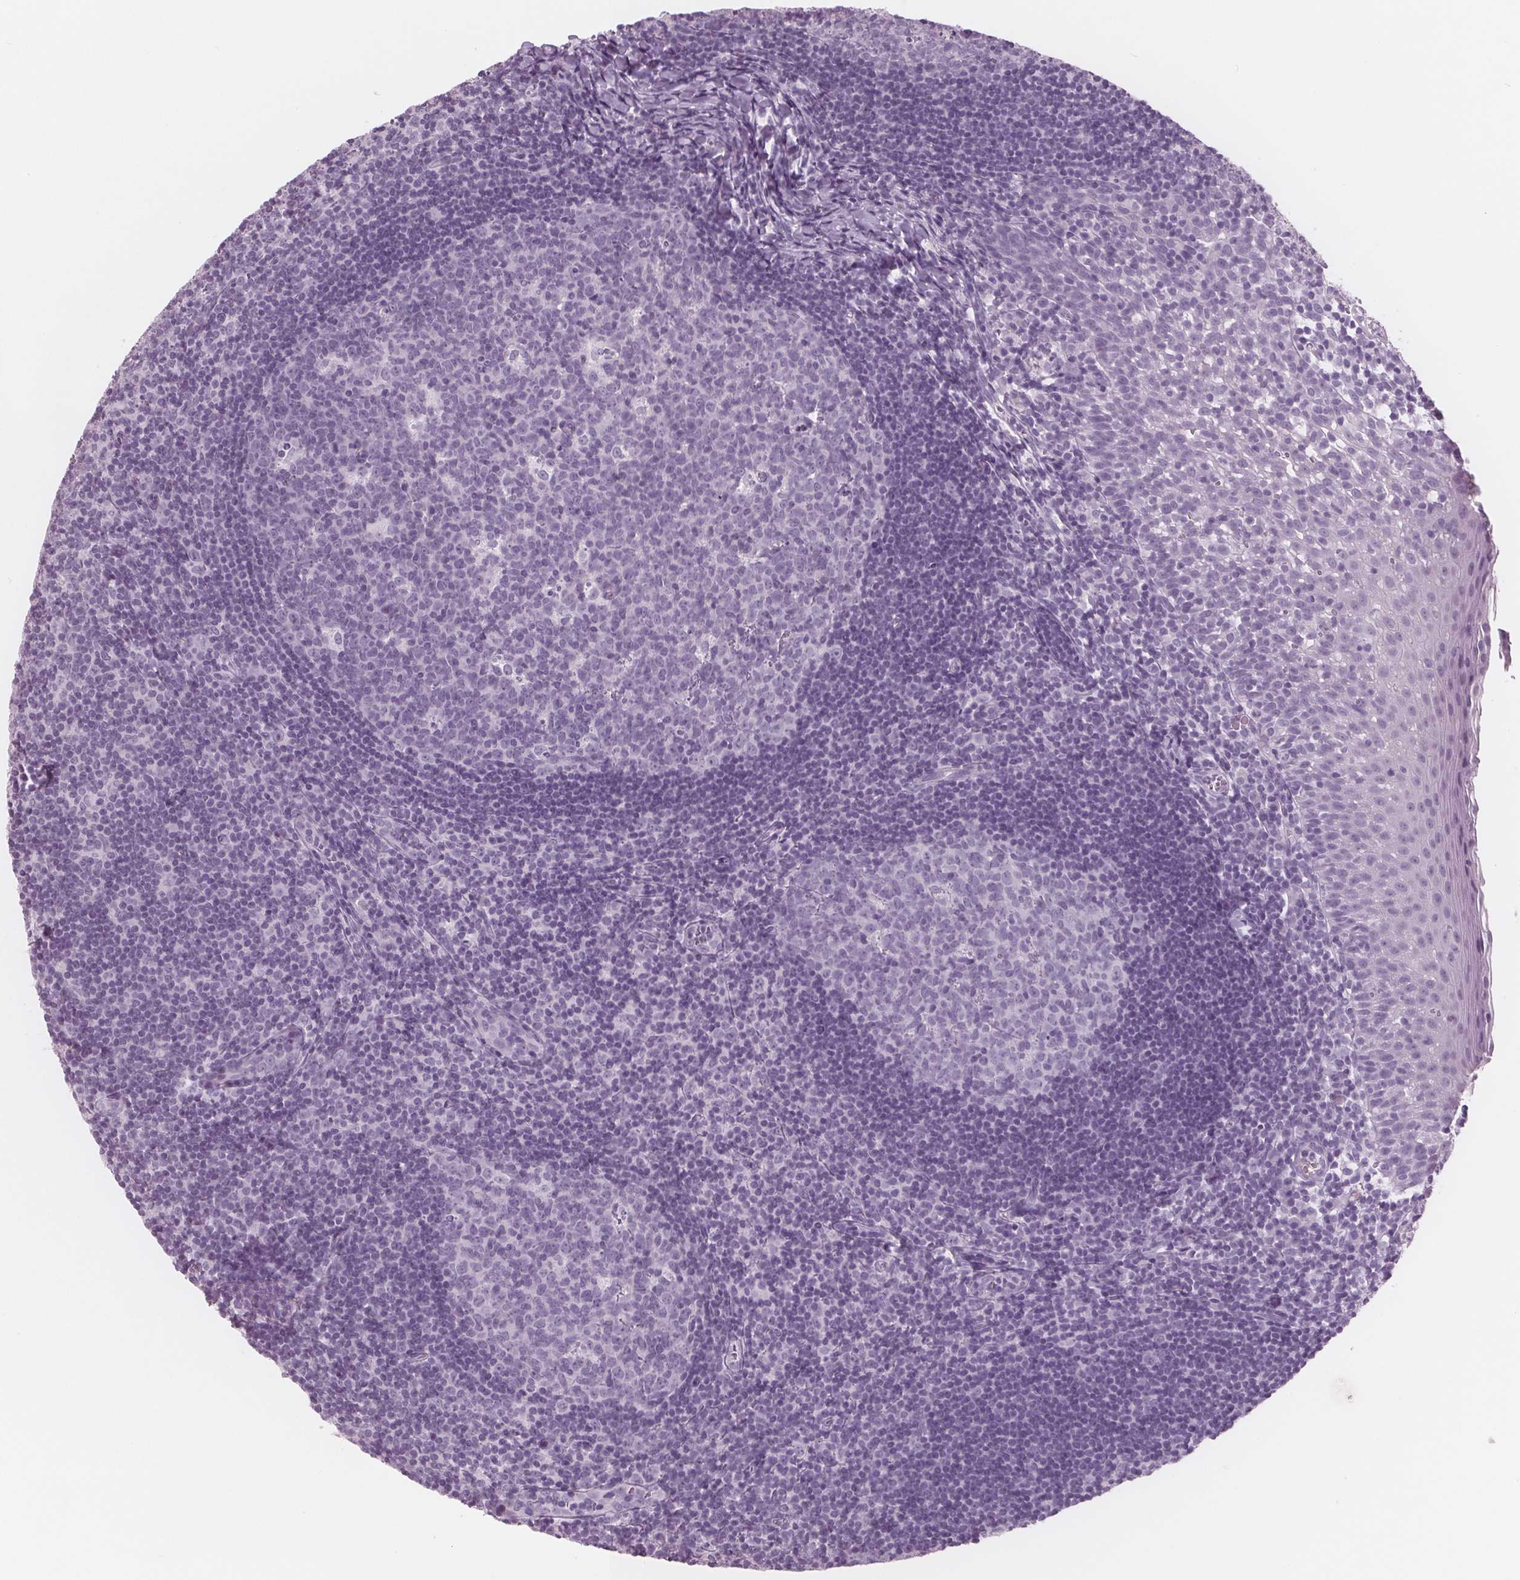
{"staining": {"intensity": "negative", "quantity": "none", "location": "none"}, "tissue": "lymph node", "cell_type": "Germinal center cells", "image_type": "normal", "snomed": [{"axis": "morphology", "description": "Normal tissue, NOS"}, {"axis": "topography", "description": "Lymph node"}], "caption": "Immunohistochemistry of unremarkable human lymph node shows no staining in germinal center cells.", "gene": "AMBP", "patient": {"sex": "female", "age": 21}}